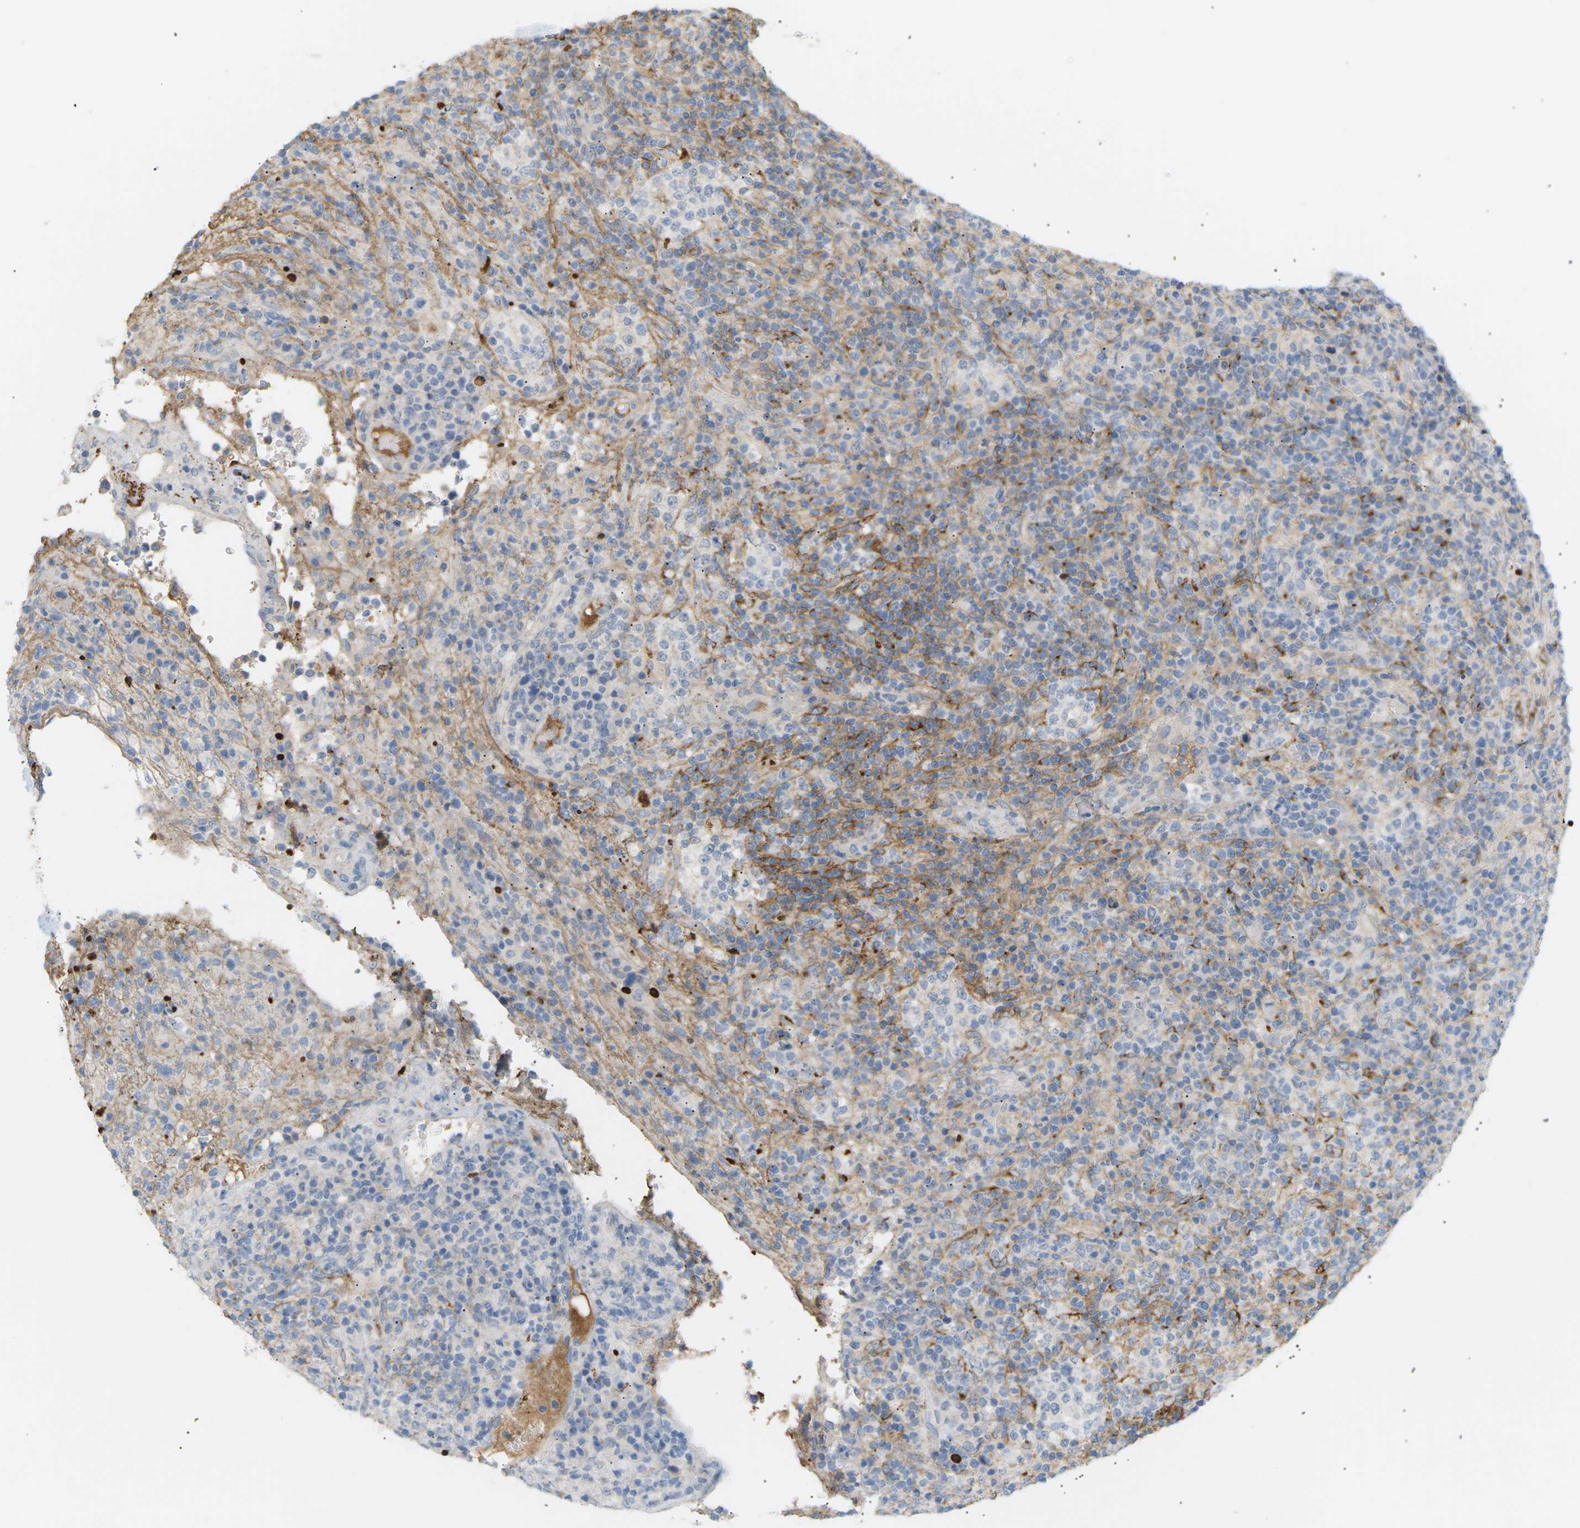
{"staining": {"intensity": "moderate", "quantity": "<25%", "location": "cytoplasmic/membranous"}, "tissue": "lymphoma", "cell_type": "Tumor cells", "image_type": "cancer", "snomed": [{"axis": "morphology", "description": "Malignant lymphoma, non-Hodgkin's type, High grade"}, {"axis": "topography", "description": "Lymph node"}], "caption": "Tumor cells display moderate cytoplasmic/membranous staining in about <25% of cells in malignant lymphoma, non-Hodgkin's type (high-grade).", "gene": "CLU", "patient": {"sex": "female", "age": 76}}